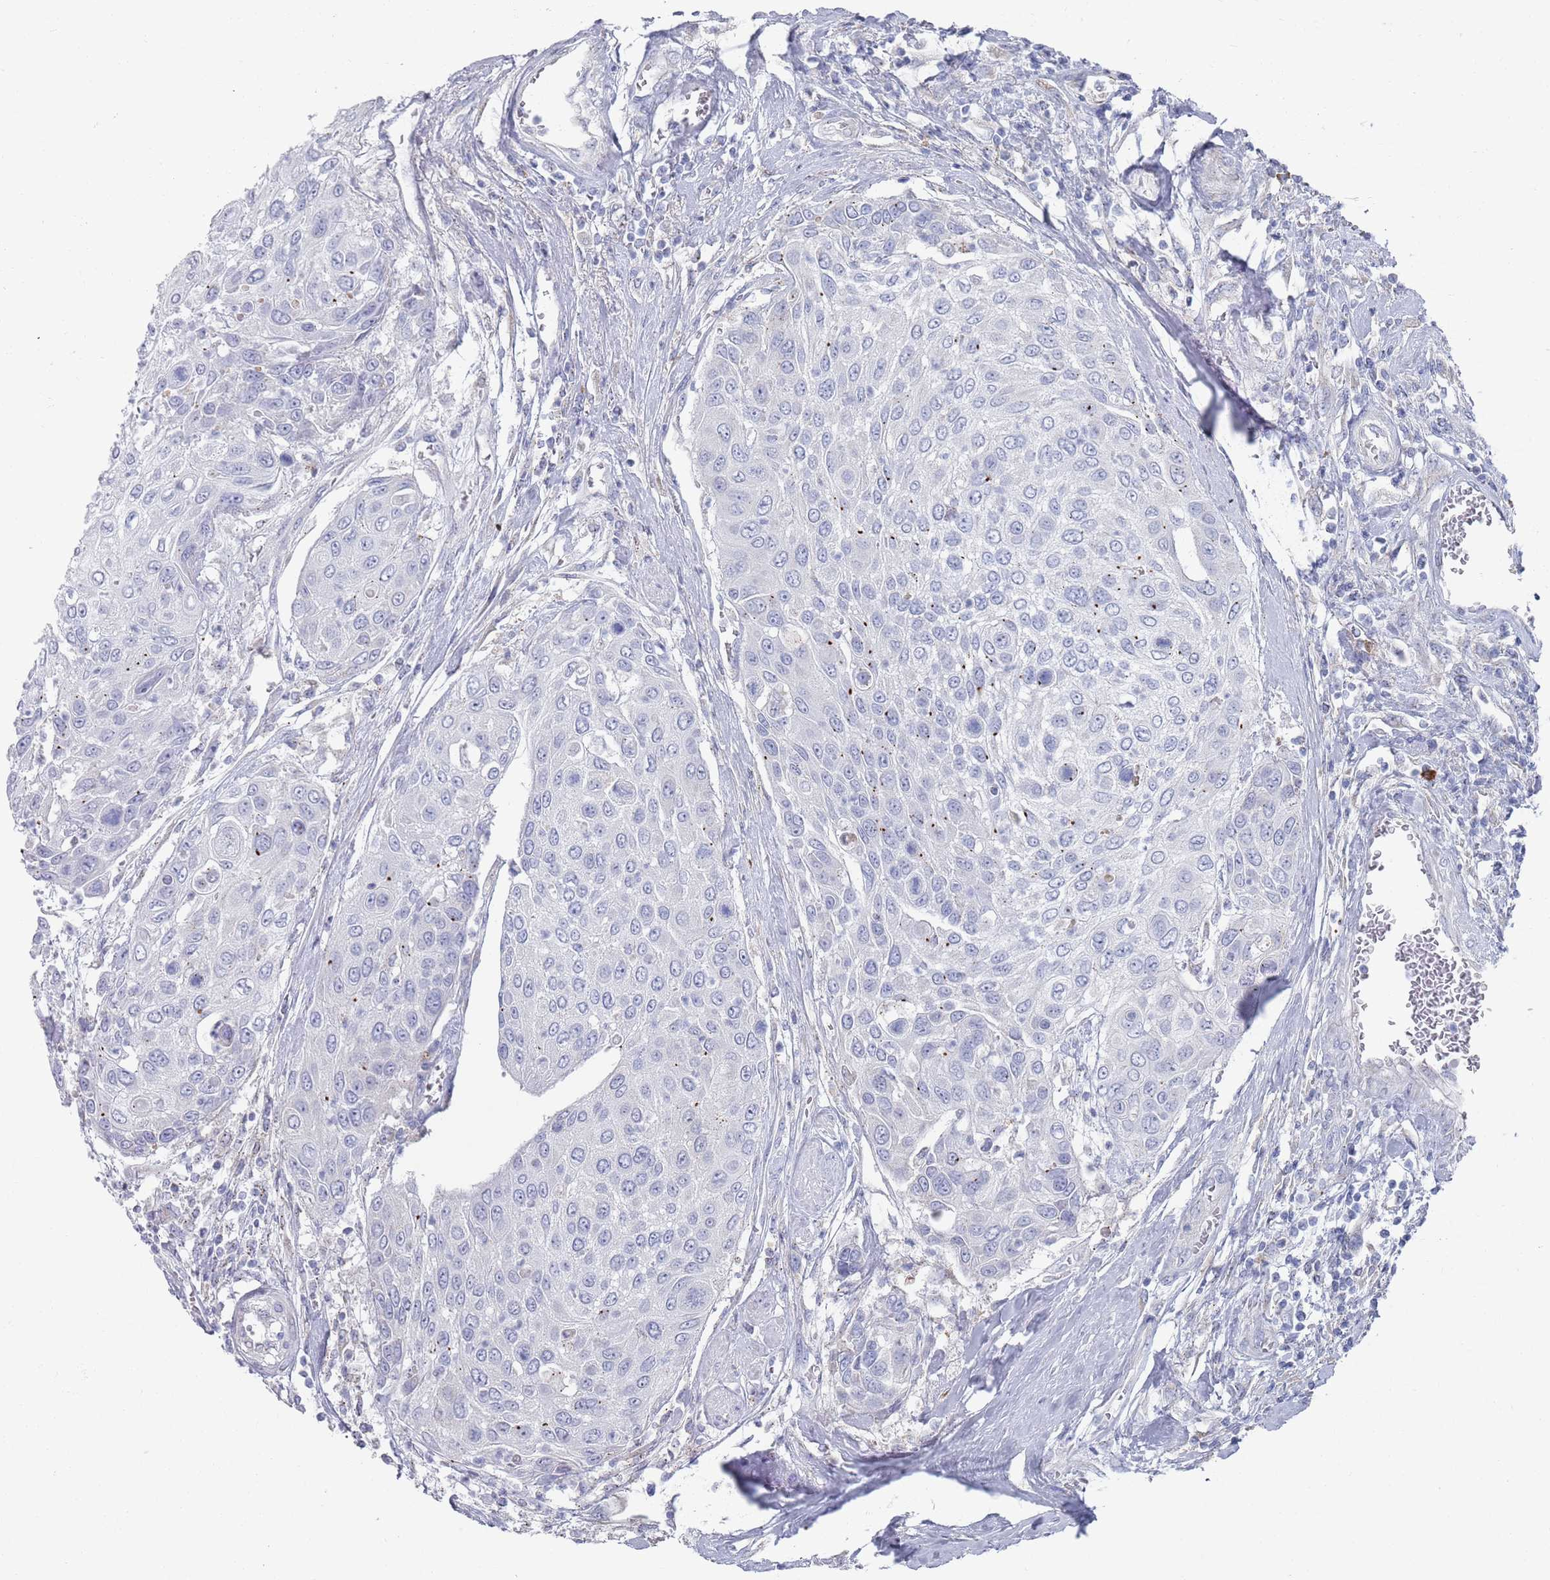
{"staining": {"intensity": "moderate", "quantity": "<25%", "location": "cytoplasmic/membranous"}, "tissue": "urothelial cancer", "cell_type": "Tumor cells", "image_type": "cancer", "snomed": [{"axis": "morphology", "description": "Urothelial carcinoma, High grade"}, {"axis": "topography", "description": "Urinary bladder"}], "caption": "High-magnification brightfield microscopy of urothelial cancer stained with DAB (brown) and counterstained with hematoxylin (blue). tumor cells exhibit moderate cytoplasmic/membranous expression is identified in about<25% of cells.", "gene": "MAT1A", "patient": {"sex": "female", "age": 79}}